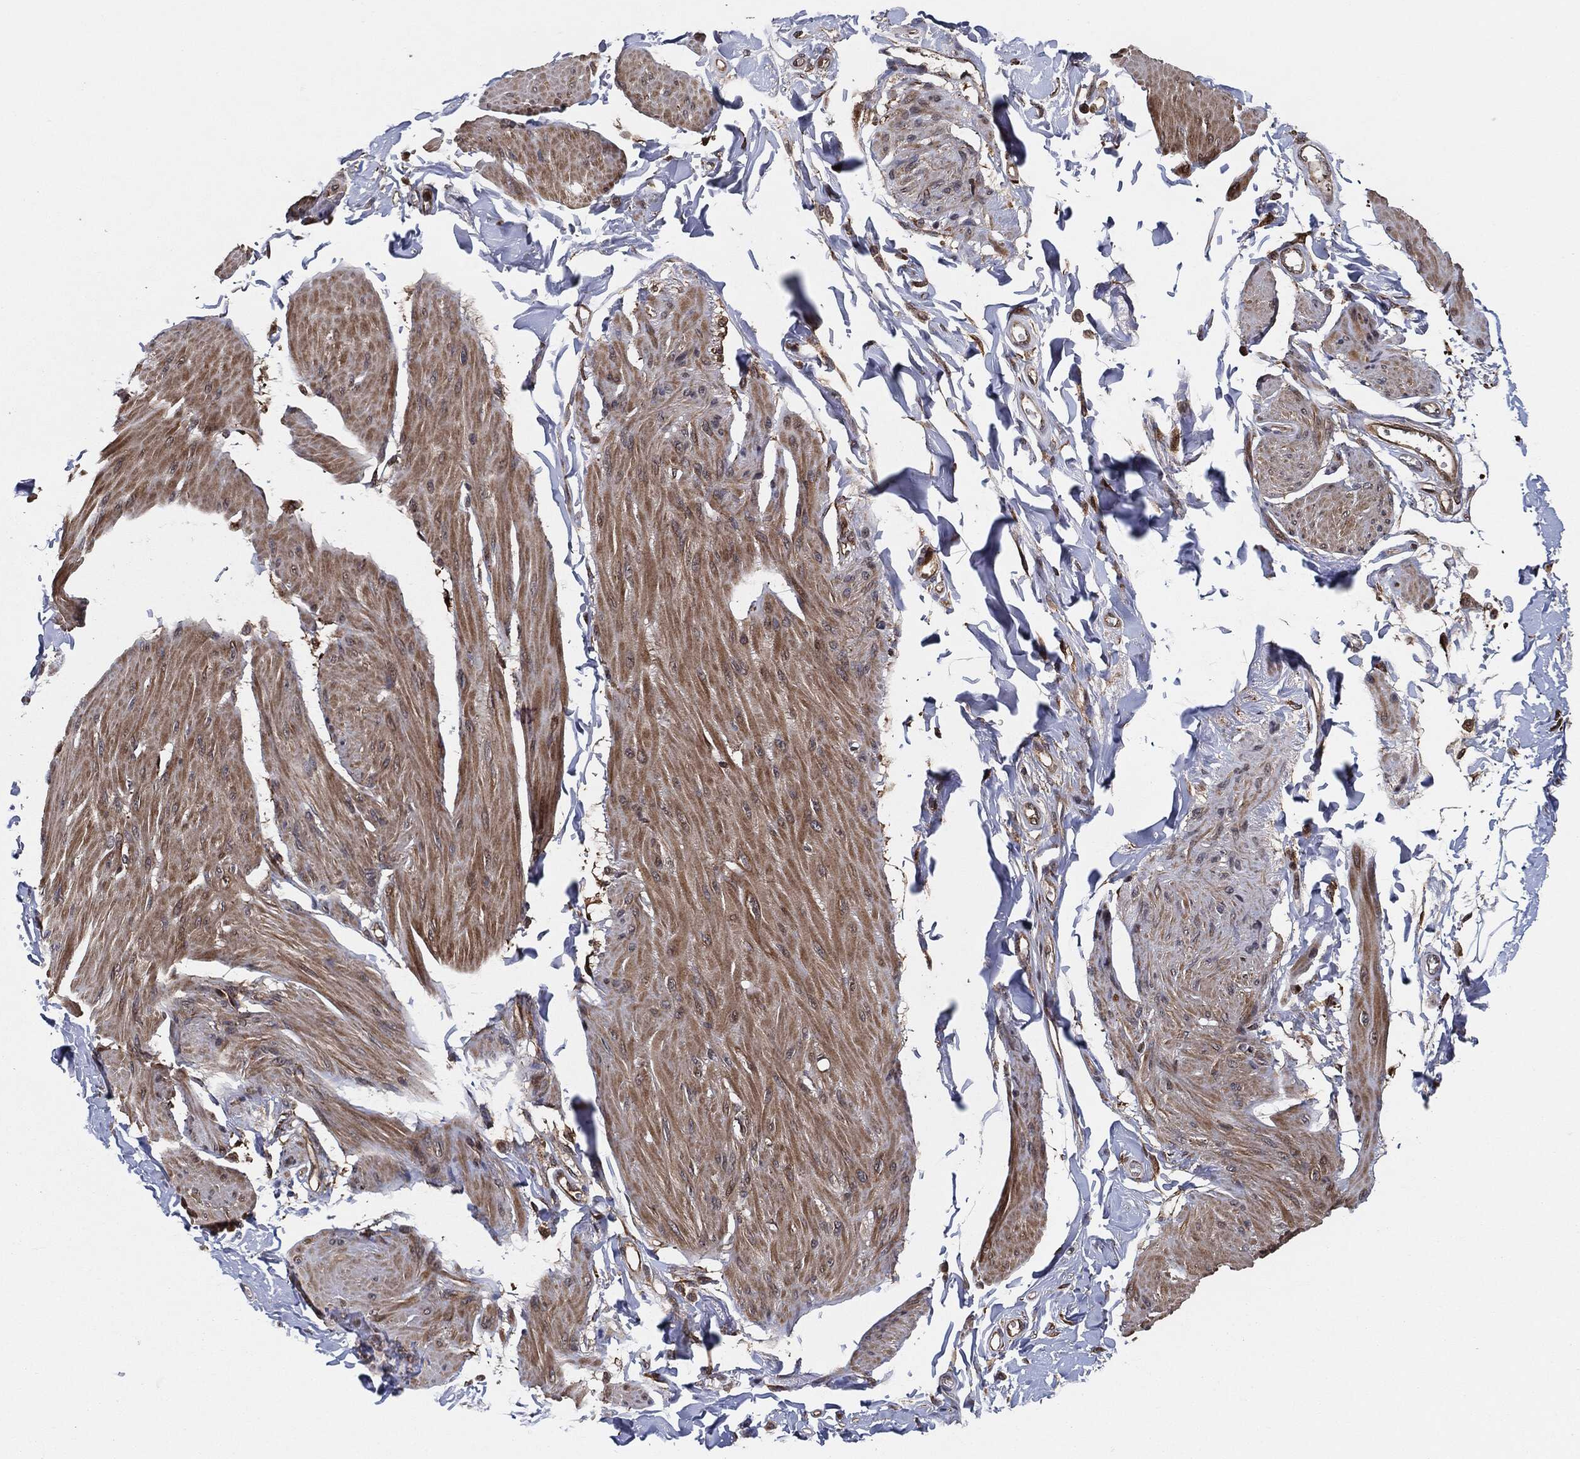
{"staining": {"intensity": "negative", "quantity": "none", "location": "none"}, "tissue": "smooth muscle", "cell_type": "Smooth muscle cells", "image_type": "normal", "snomed": [{"axis": "morphology", "description": "Normal tissue, NOS"}, {"axis": "topography", "description": "Adipose tissue"}, {"axis": "topography", "description": "Smooth muscle"}, {"axis": "topography", "description": "Peripheral nerve tissue"}], "caption": "Smooth muscle was stained to show a protein in brown. There is no significant positivity in smooth muscle cells. The staining was performed using DAB to visualize the protein expression in brown, while the nuclei were stained in blue with hematoxylin (Magnification: 20x).", "gene": "BCAR1", "patient": {"sex": "male", "age": 83}}